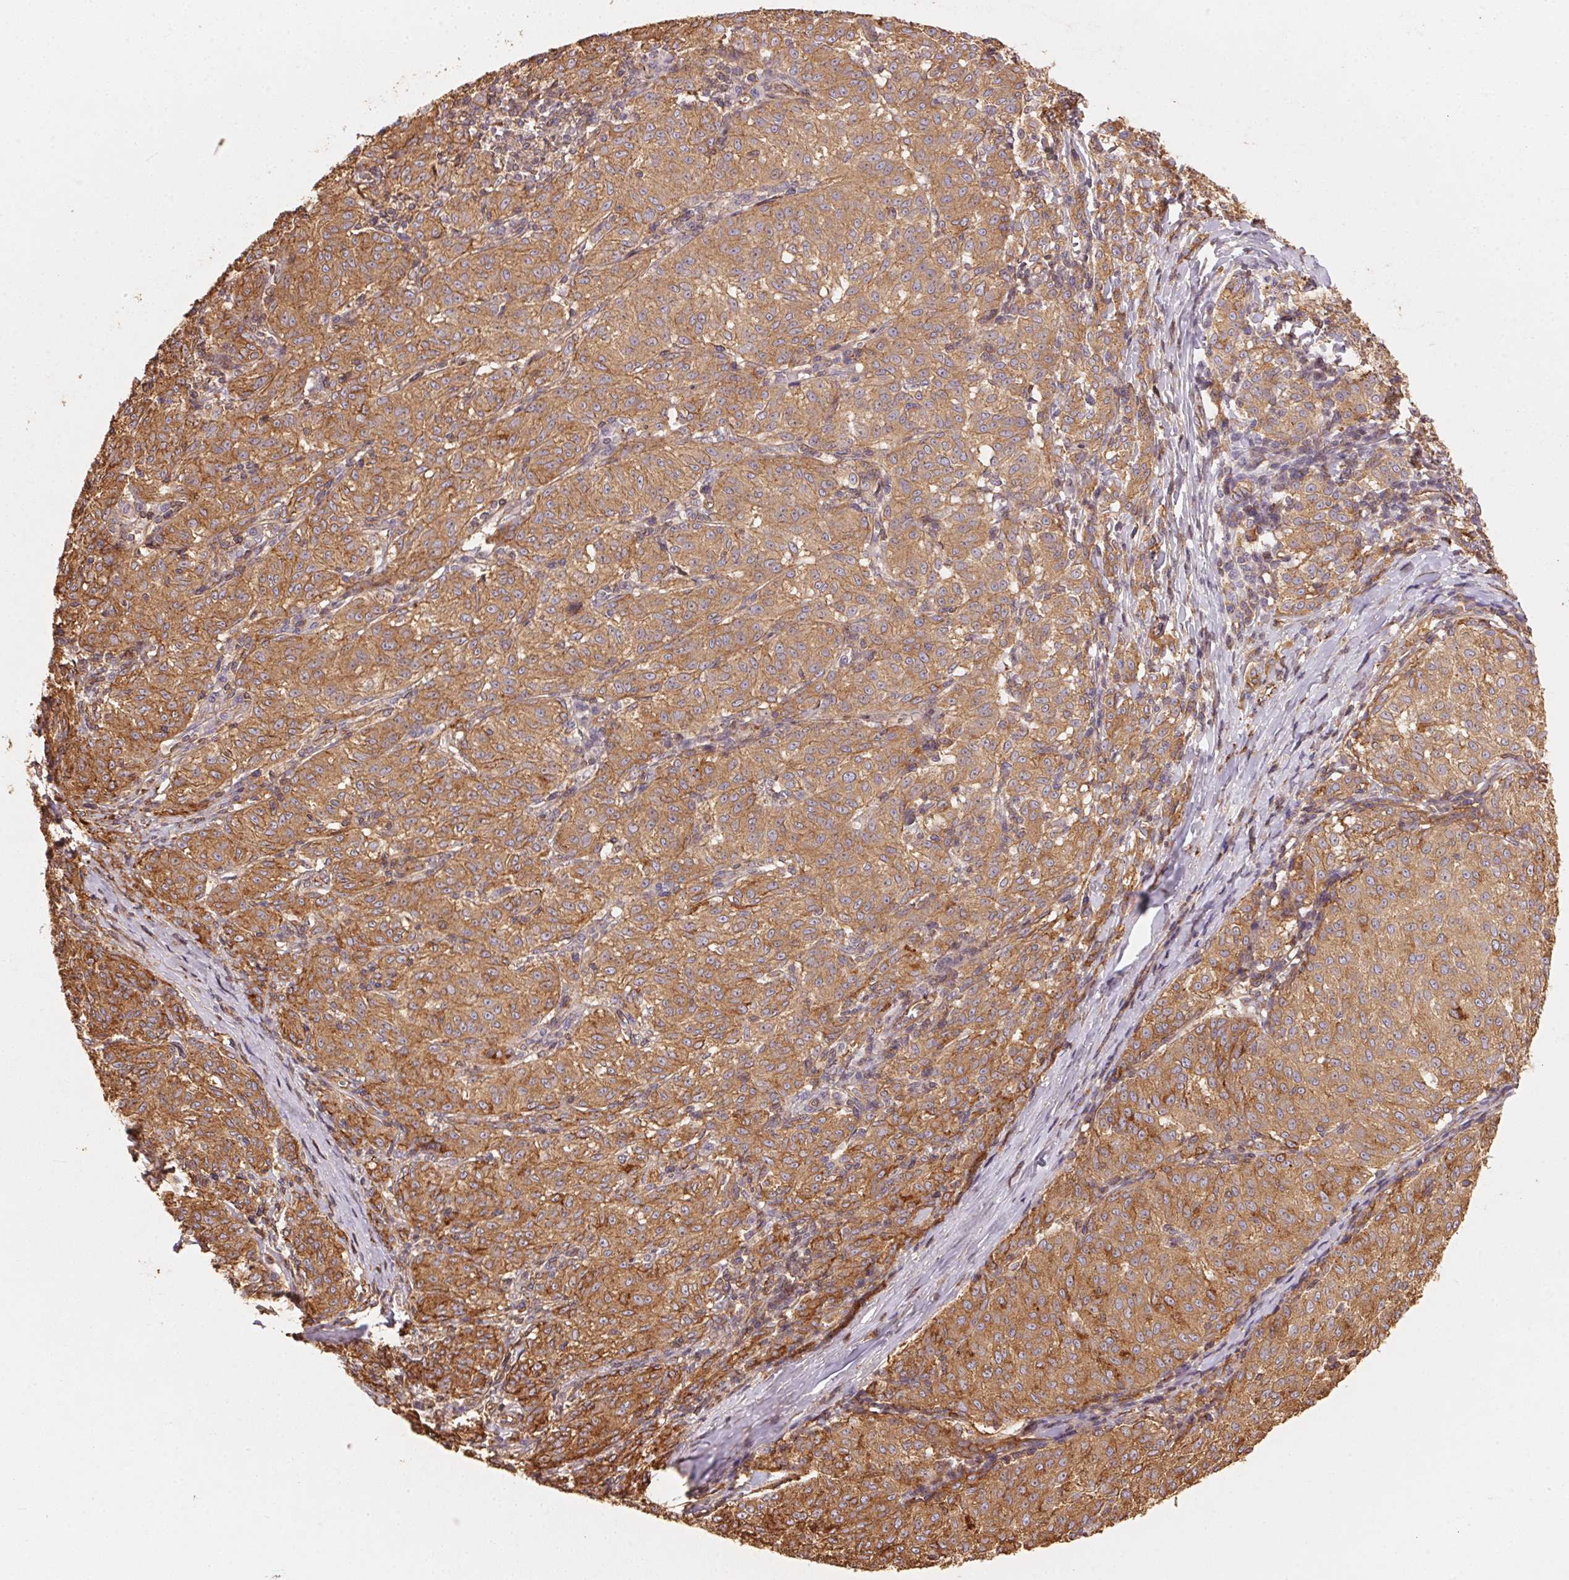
{"staining": {"intensity": "moderate", "quantity": ">75%", "location": "cytoplasmic/membranous"}, "tissue": "melanoma", "cell_type": "Tumor cells", "image_type": "cancer", "snomed": [{"axis": "morphology", "description": "Malignant melanoma, NOS"}, {"axis": "topography", "description": "Skin"}], "caption": "Immunohistochemical staining of human melanoma shows medium levels of moderate cytoplasmic/membranous positivity in approximately >75% of tumor cells.", "gene": "FRAS1", "patient": {"sex": "female", "age": 72}}